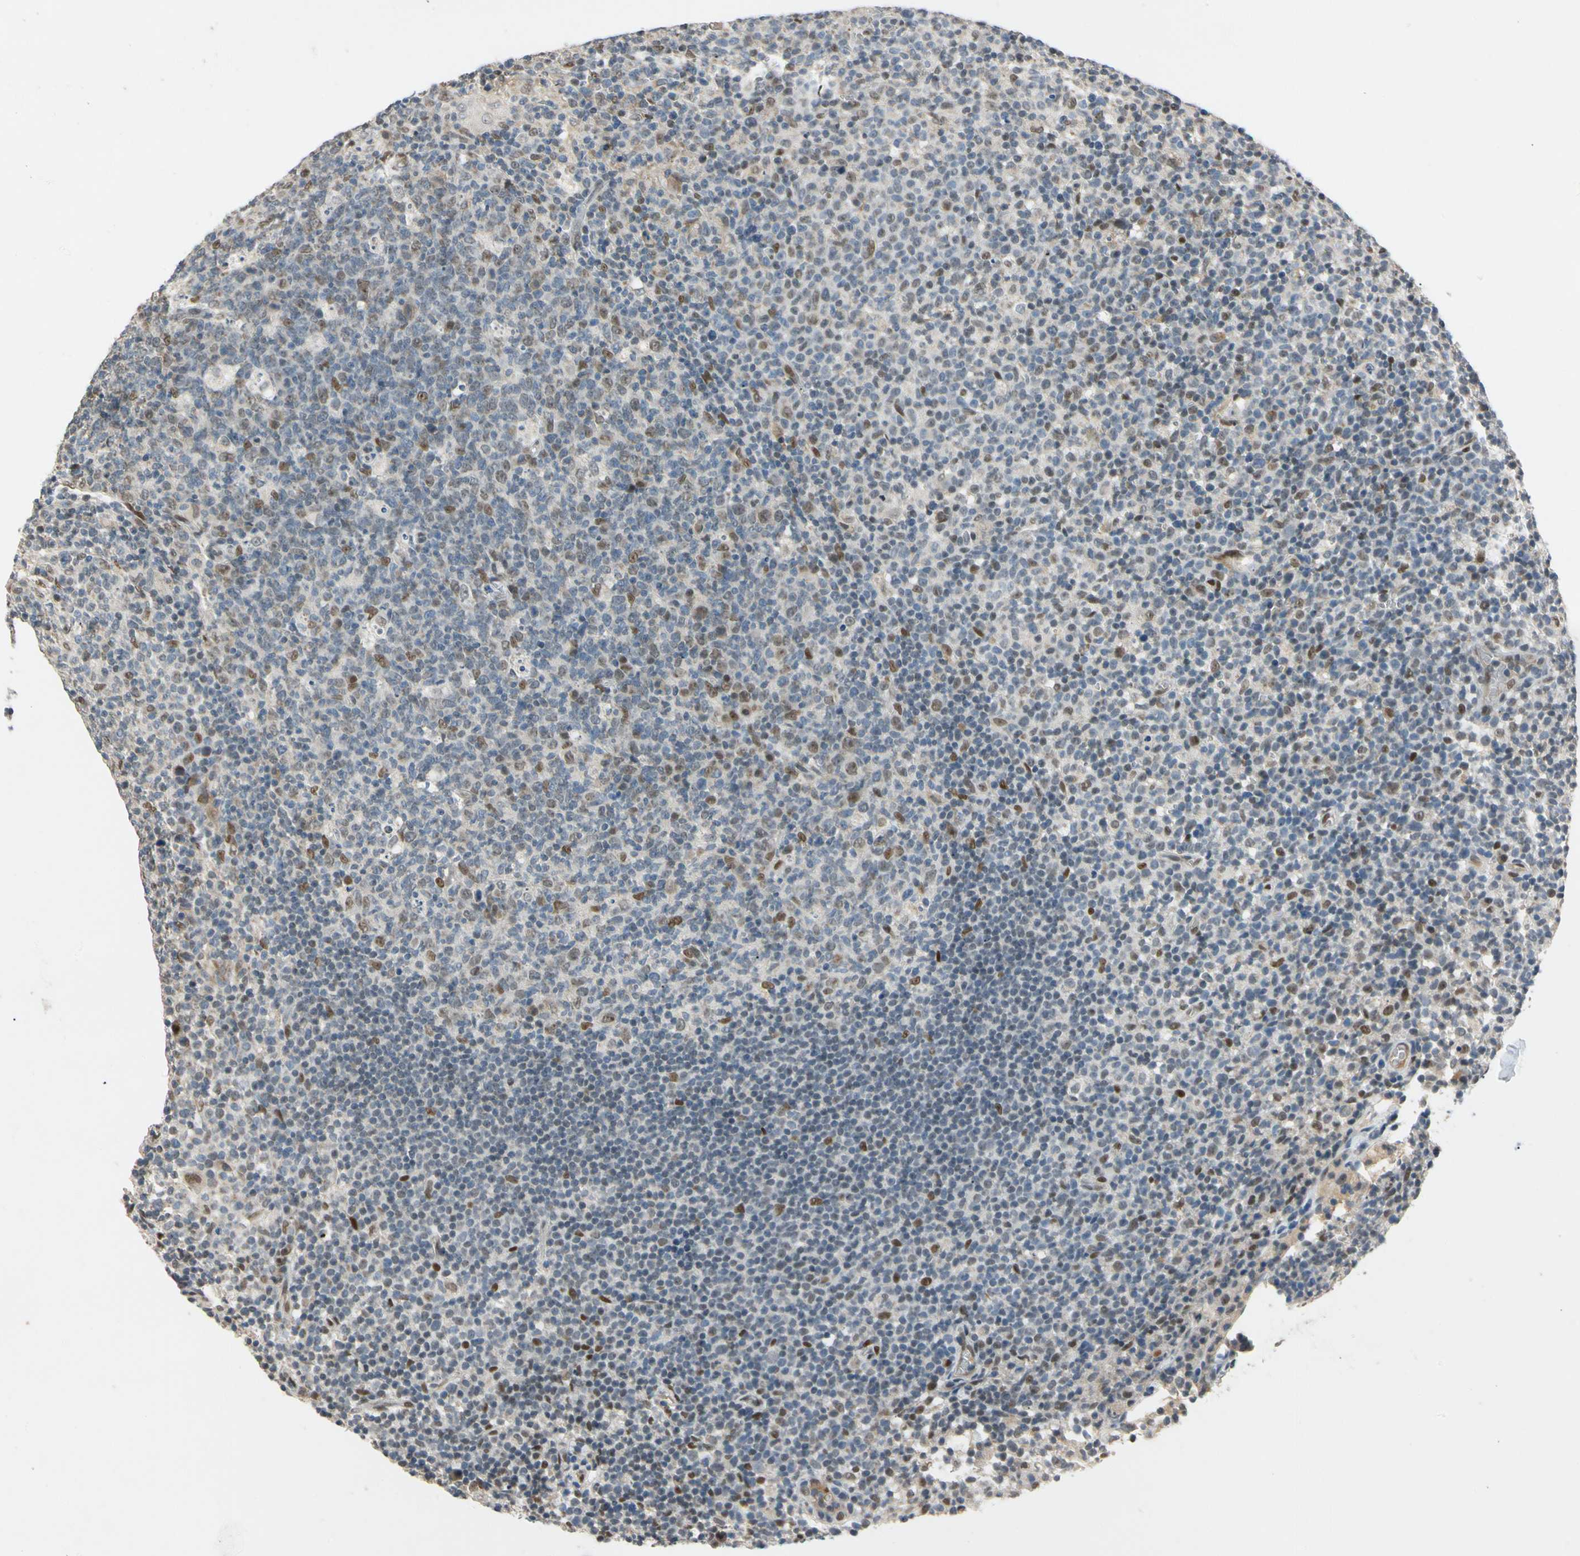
{"staining": {"intensity": "weak", "quantity": "25%-75%", "location": "nuclear"}, "tissue": "lymph node", "cell_type": "Germinal center cells", "image_type": "normal", "snomed": [{"axis": "morphology", "description": "Normal tissue, NOS"}, {"axis": "morphology", "description": "Inflammation, NOS"}, {"axis": "topography", "description": "Lymph node"}], "caption": "Immunohistochemistry staining of normal lymph node, which demonstrates low levels of weak nuclear positivity in about 25%-75% of germinal center cells indicating weak nuclear protein expression. The staining was performed using DAB (3,3'-diaminobenzidine) (brown) for protein detection and nuclei were counterstained in hematoxylin (blue).", "gene": "RIOX2", "patient": {"sex": "male", "age": 55}}